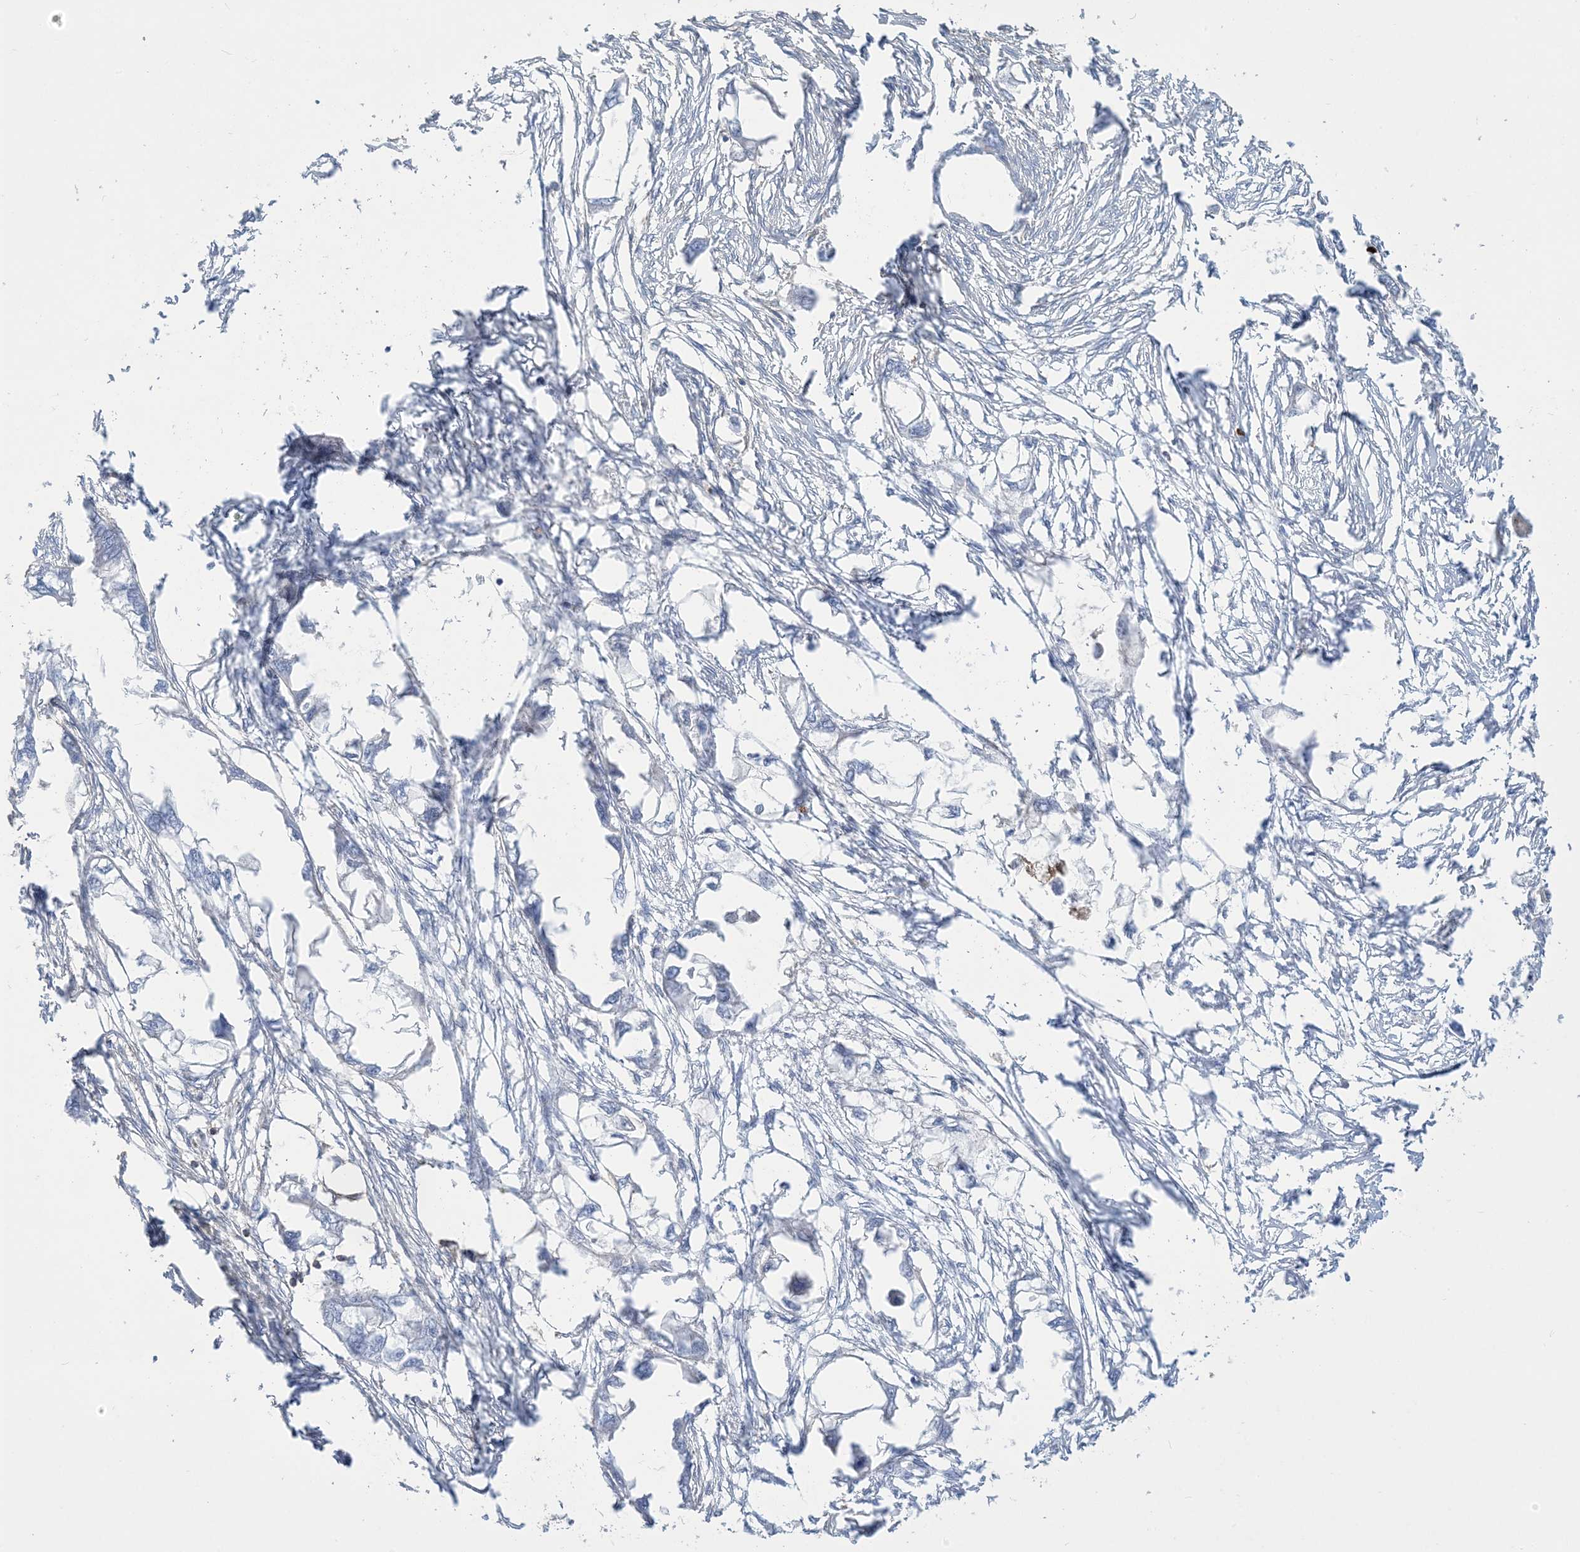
{"staining": {"intensity": "negative", "quantity": "none", "location": "none"}, "tissue": "endometrial cancer", "cell_type": "Tumor cells", "image_type": "cancer", "snomed": [{"axis": "morphology", "description": "Adenocarcinoma, NOS"}, {"axis": "morphology", "description": "Adenocarcinoma, metastatic, NOS"}, {"axis": "topography", "description": "Adipose tissue"}, {"axis": "topography", "description": "Endometrium"}], "caption": "Tumor cells are negative for protein expression in human endometrial cancer (metastatic adenocarcinoma).", "gene": "GTF3C2", "patient": {"sex": "female", "age": 67}}